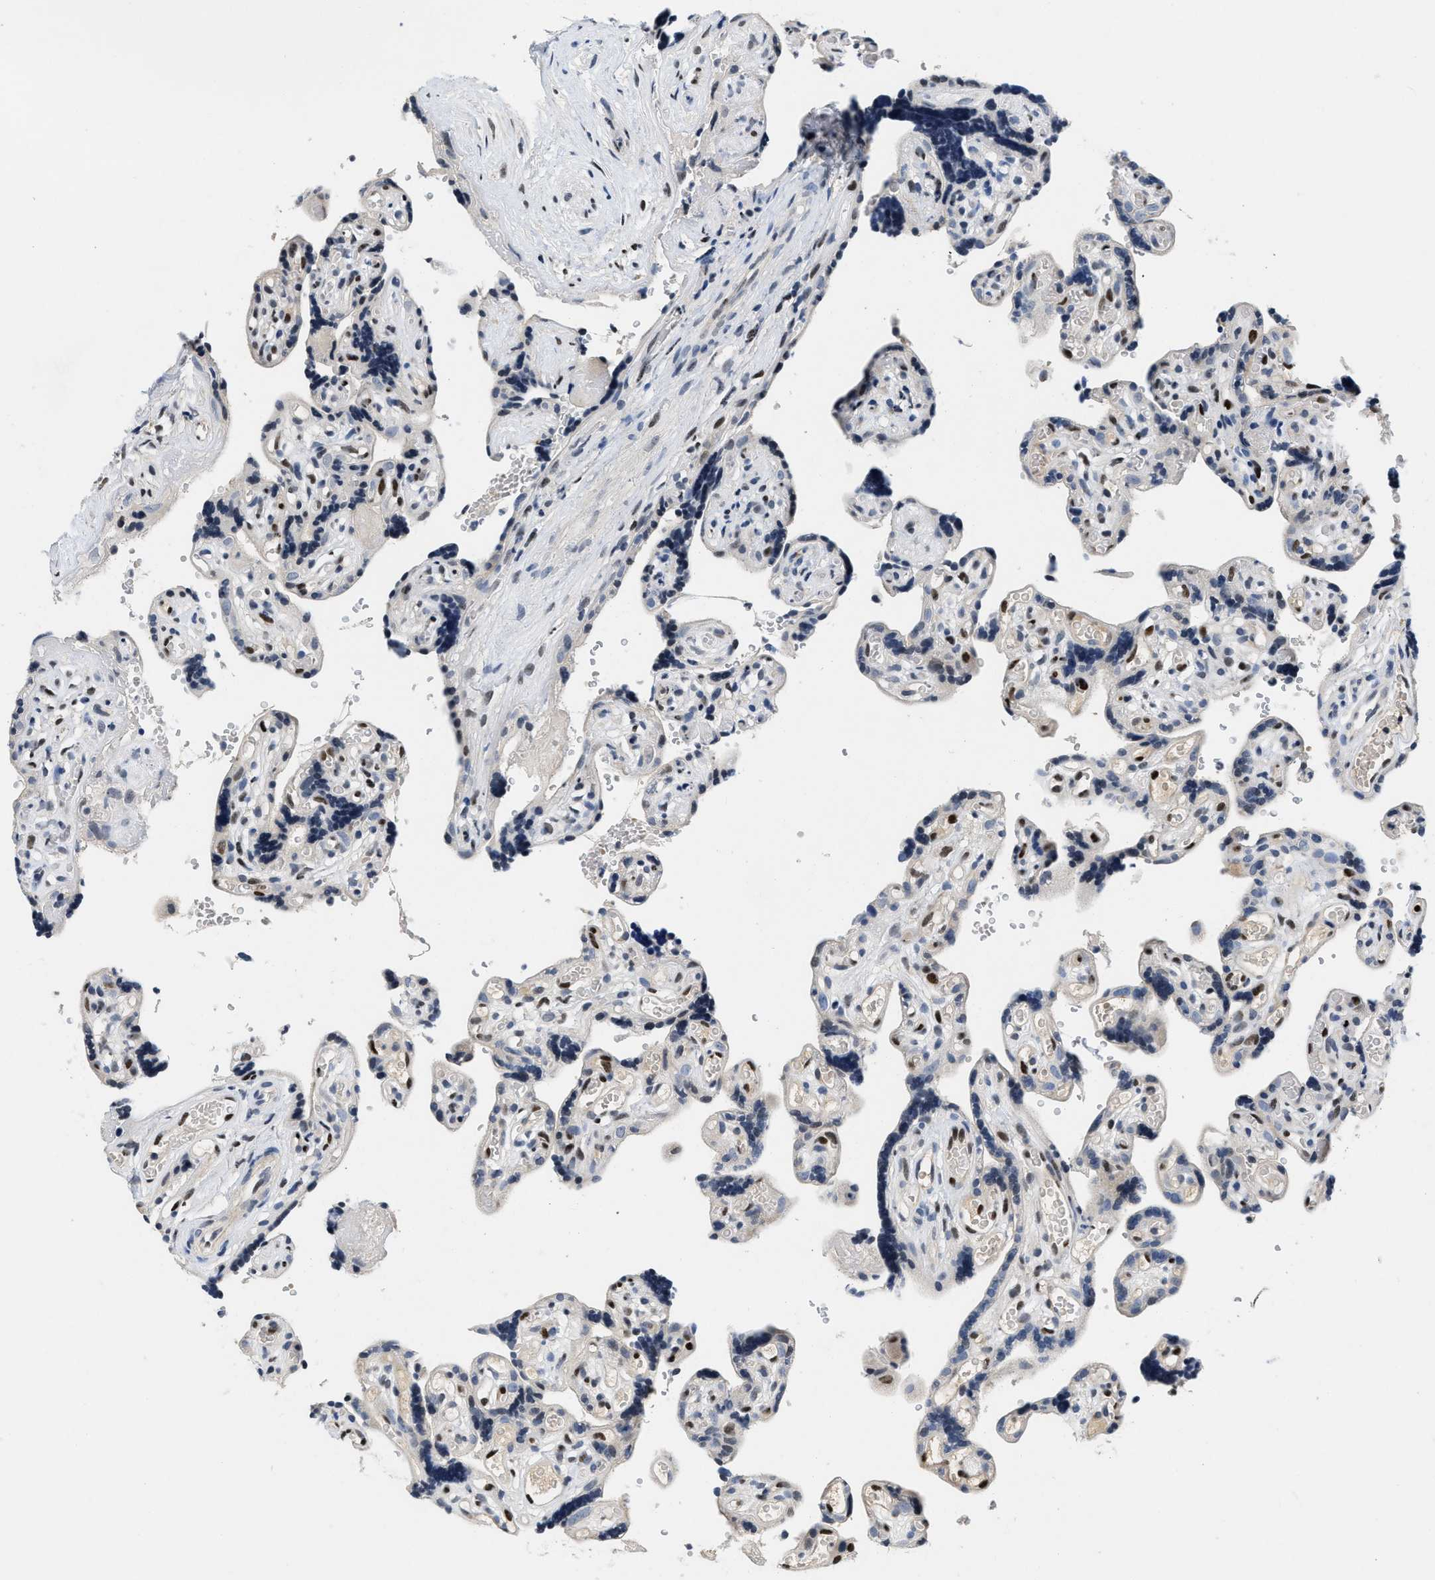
{"staining": {"intensity": "weak", "quantity": ">75%", "location": "nuclear"}, "tissue": "placenta", "cell_type": "Decidual cells", "image_type": "normal", "snomed": [{"axis": "morphology", "description": "Normal tissue, NOS"}, {"axis": "topography", "description": "Placenta"}], "caption": "DAB immunohistochemical staining of normal human placenta exhibits weak nuclear protein positivity in approximately >75% of decidual cells. The staining is performed using DAB (3,3'-diaminobenzidine) brown chromogen to label protein expression. The nuclei are counter-stained blue using hematoxylin.", "gene": "VIP", "patient": {"sex": "female", "age": 30}}